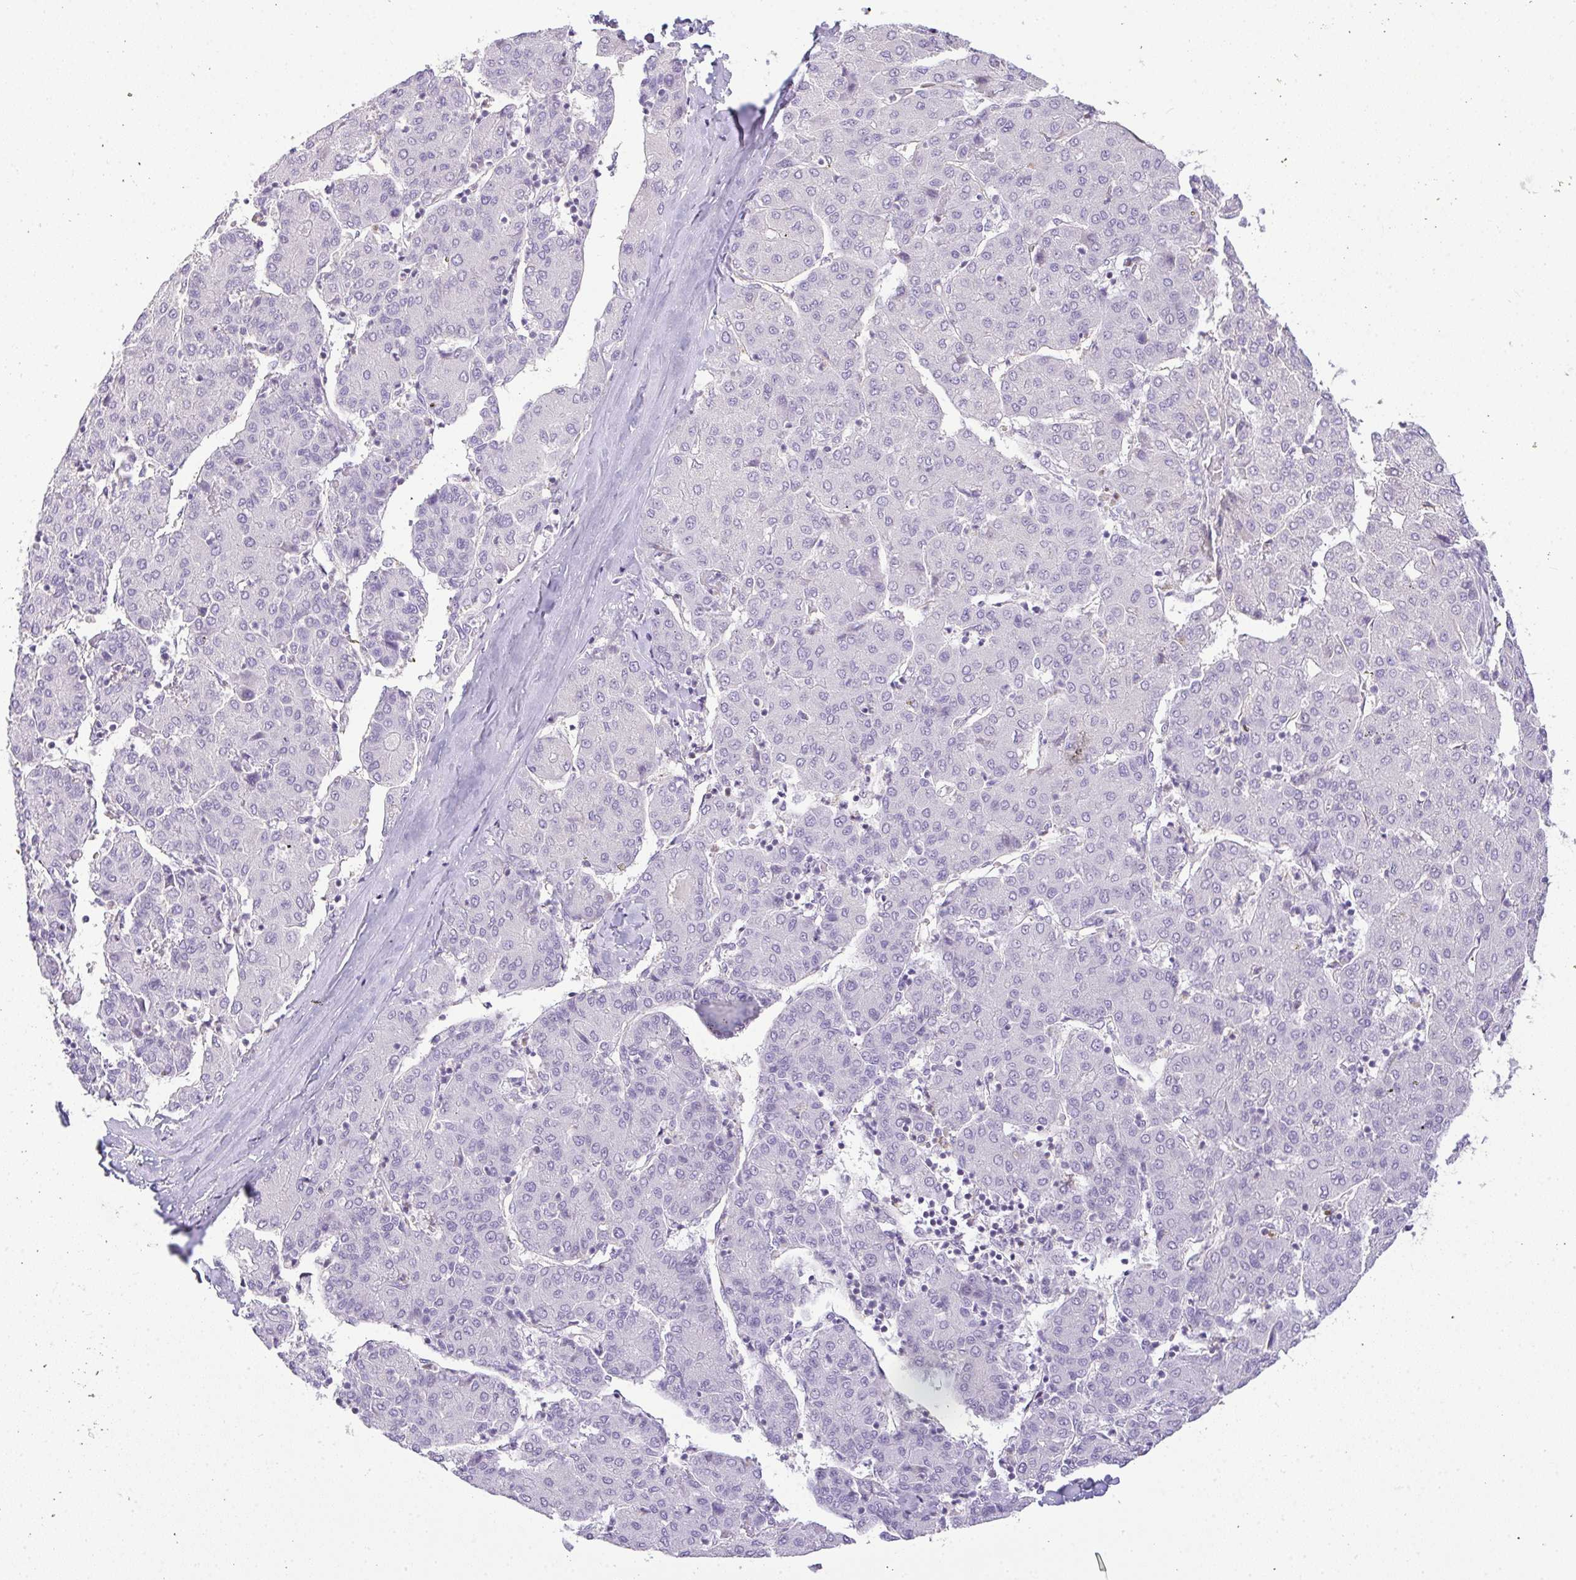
{"staining": {"intensity": "negative", "quantity": "none", "location": "none"}, "tissue": "liver cancer", "cell_type": "Tumor cells", "image_type": "cancer", "snomed": [{"axis": "morphology", "description": "Carcinoma, Hepatocellular, NOS"}, {"axis": "topography", "description": "Liver"}], "caption": "The immunohistochemistry image has no significant expression in tumor cells of liver cancer (hepatocellular carcinoma) tissue. (Stains: DAB IHC with hematoxylin counter stain, Microscopy: brightfield microscopy at high magnification).", "gene": "LIPE", "patient": {"sex": "male", "age": 65}}